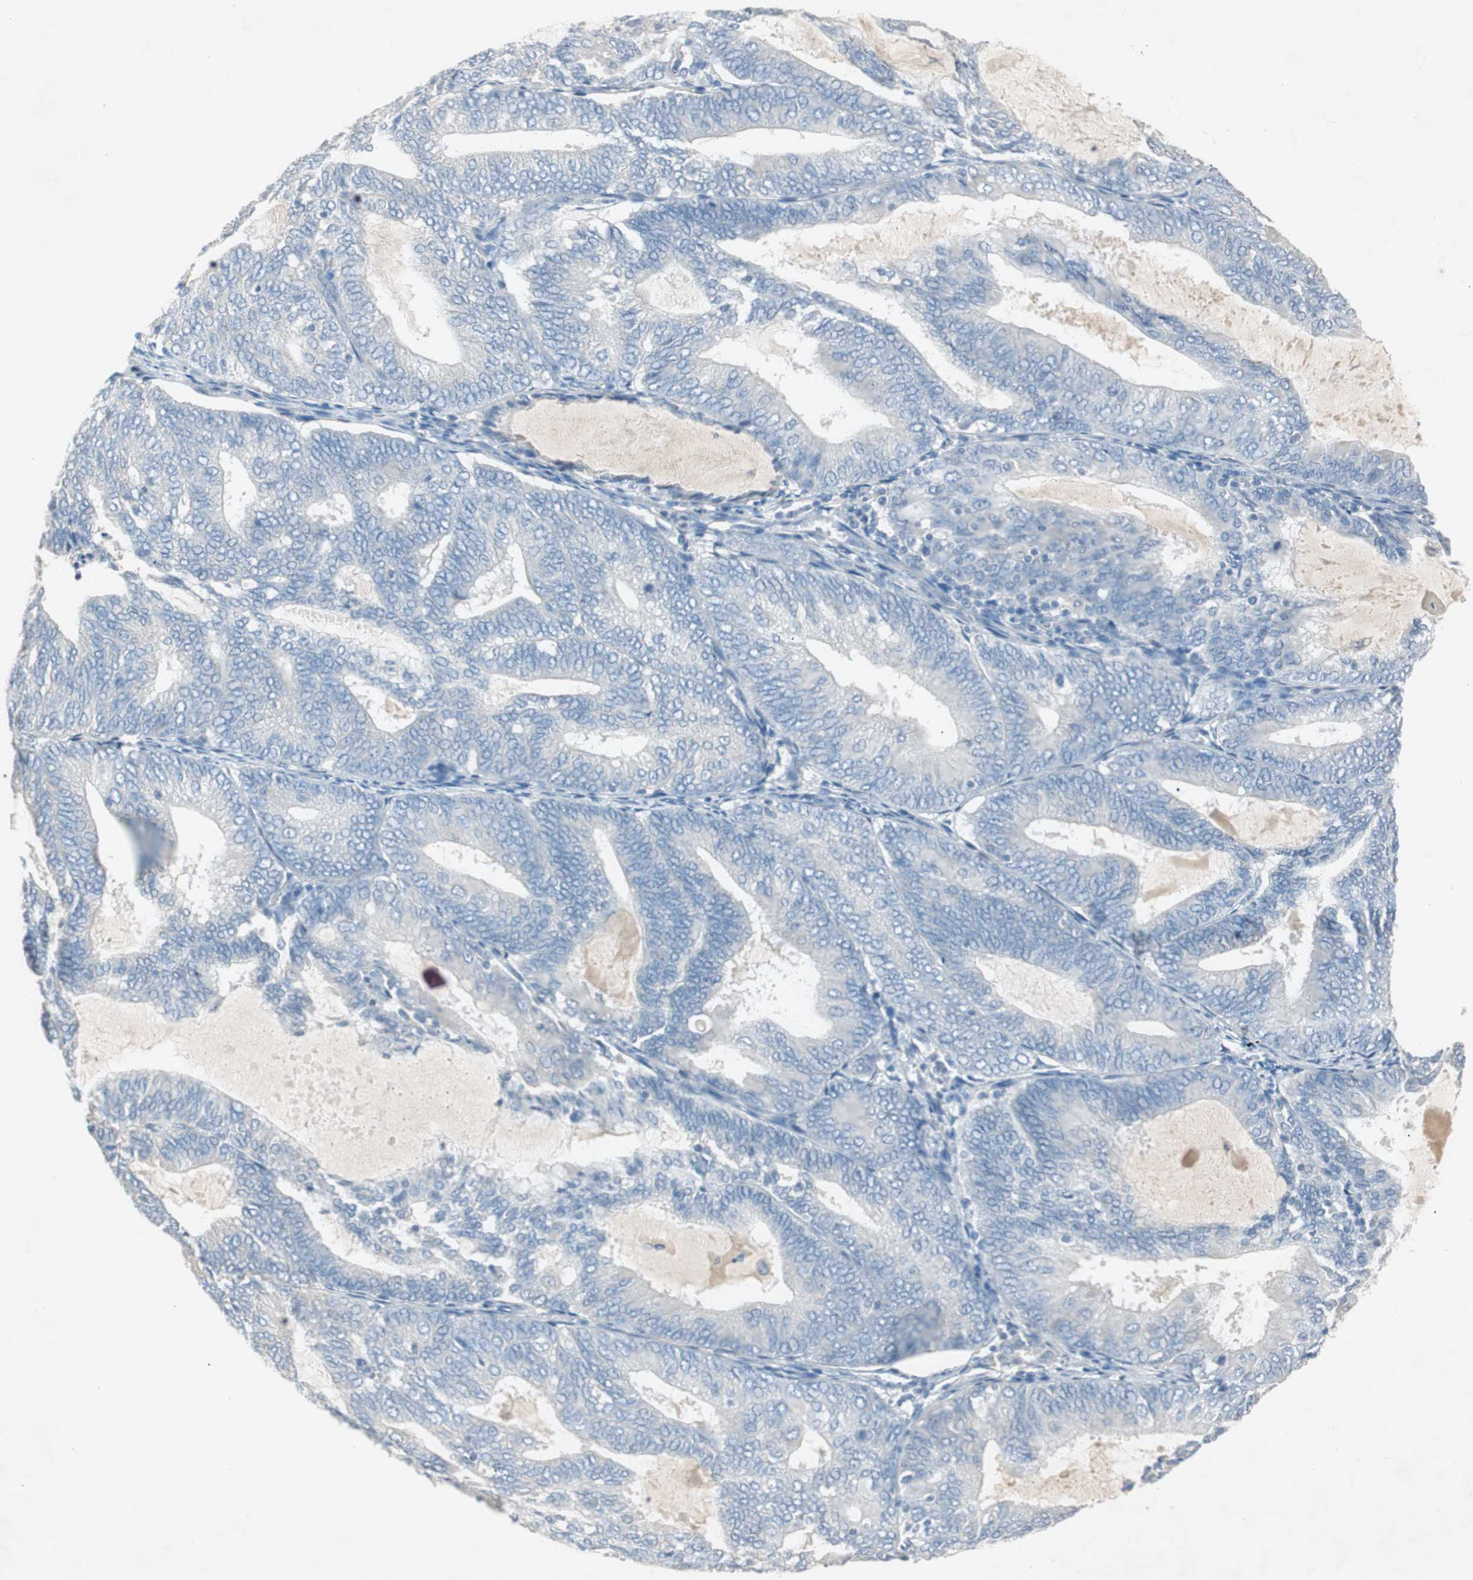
{"staining": {"intensity": "negative", "quantity": "none", "location": "none"}, "tissue": "endometrial cancer", "cell_type": "Tumor cells", "image_type": "cancer", "snomed": [{"axis": "morphology", "description": "Adenocarcinoma, NOS"}, {"axis": "topography", "description": "Endometrium"}], "caption": "This is a photomicrograph of immunohistochemistry staining of adenocarcinoma (endometrial), which shows no staining in tumor cells.", "gene": "KHK", "patient": {"sex": "female", "age": 81}}